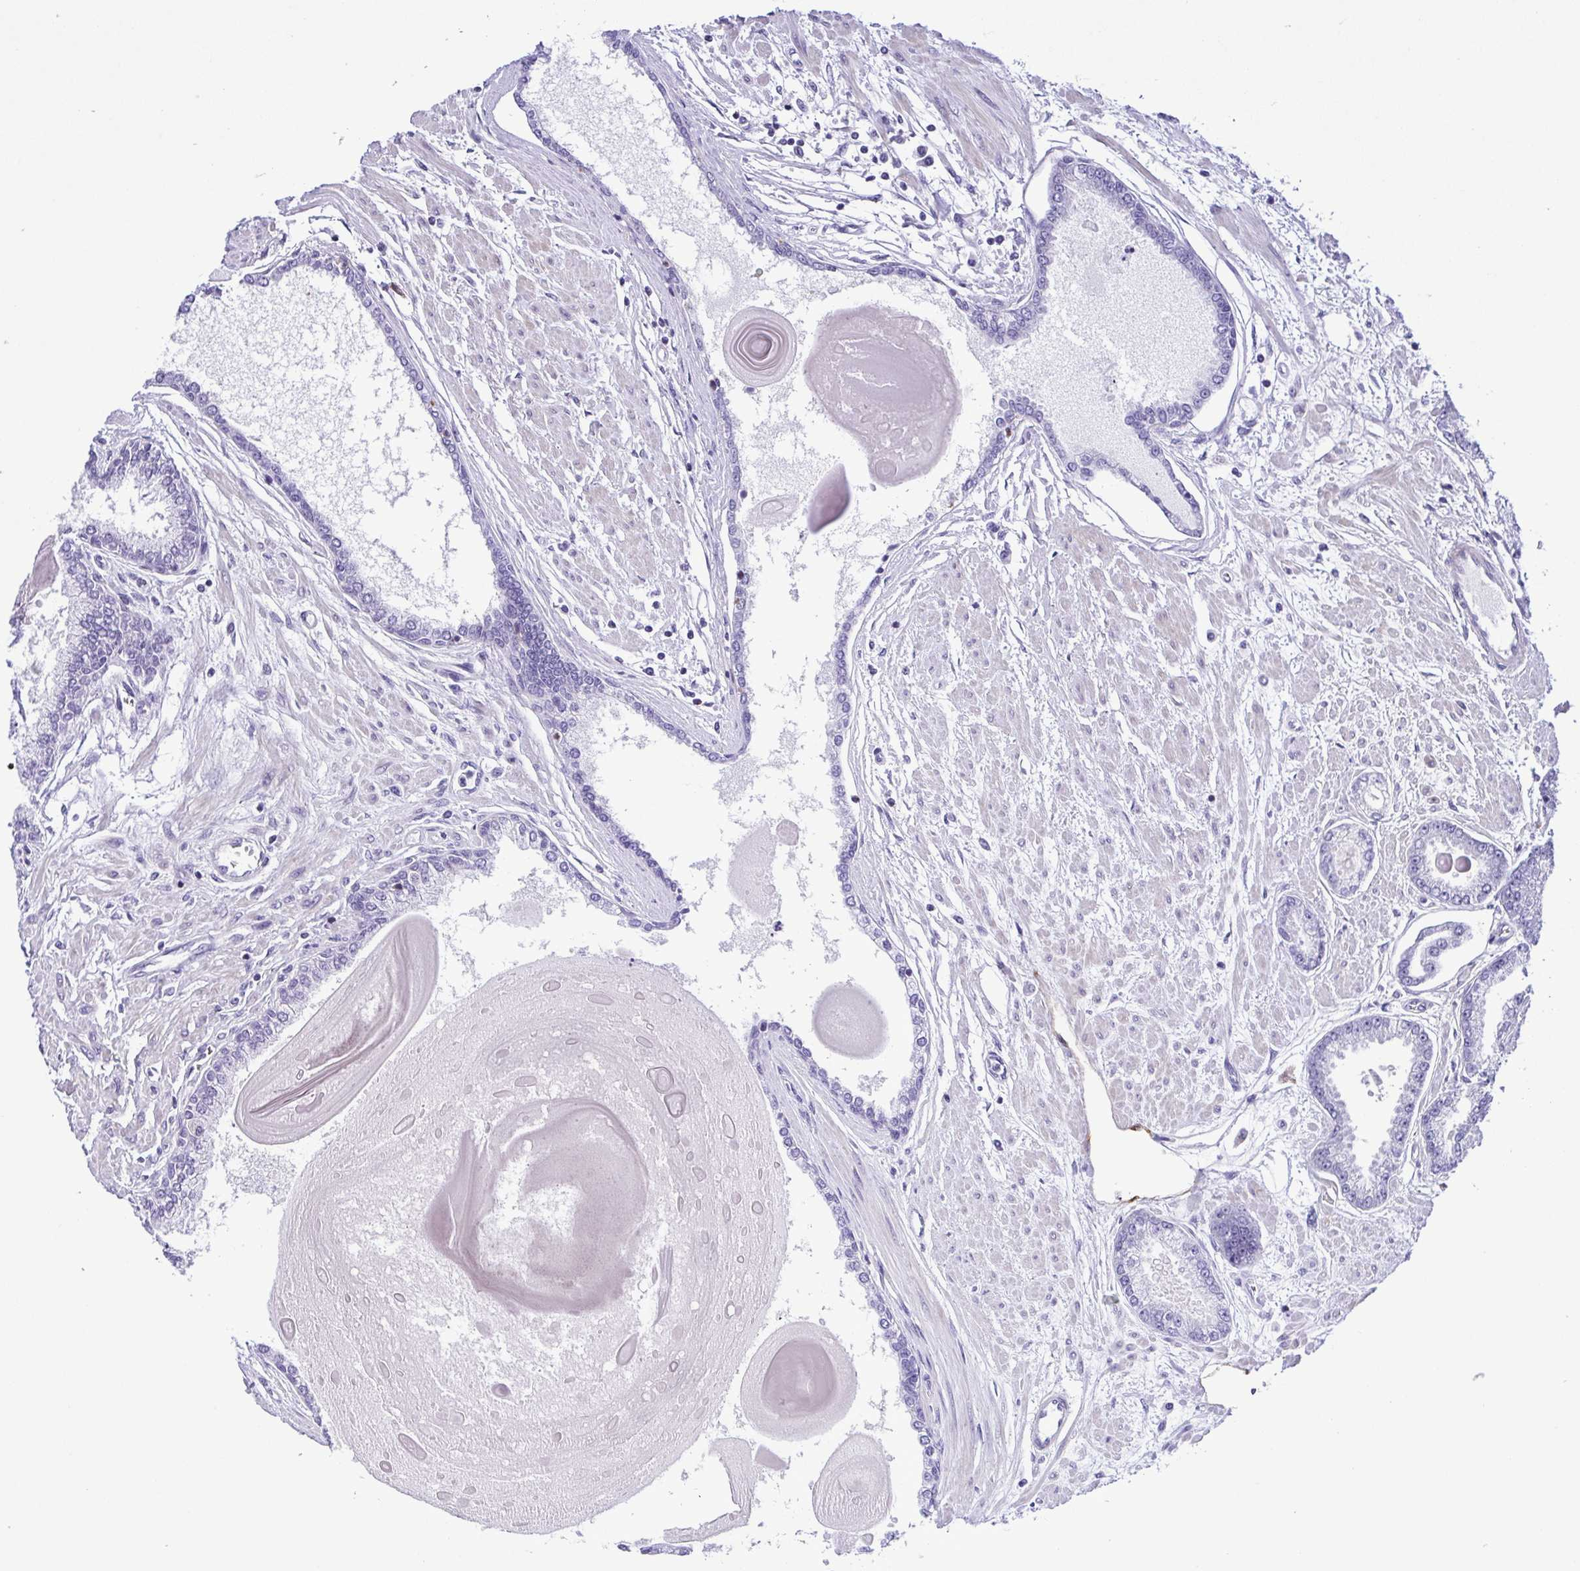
{"staining": {"intensity": "negative", "quantity": "none", "location": "none"}, "tissue": "prostate cancer", "cell_type": "Tumor cells", "image_type": "cancer", "snomed": [{"axis": "morphology", "description": "Adenocarcinoma, Low grade"}, {"axis": "topography", "description": "Prostate"}], "caption": "A histopathology image of human prostate cancer (adenocarcinoma (low-grade)) is negative for staining in tumor cells. (Stains: DAB (3,3'-diaminobenzidine) immunohistochemistry with hematoxylin counter stain, Microscopy: brightfield microscopy at high magnification).", "gene": "GPR182", "patient": {"sex": "male", "age": 67}}